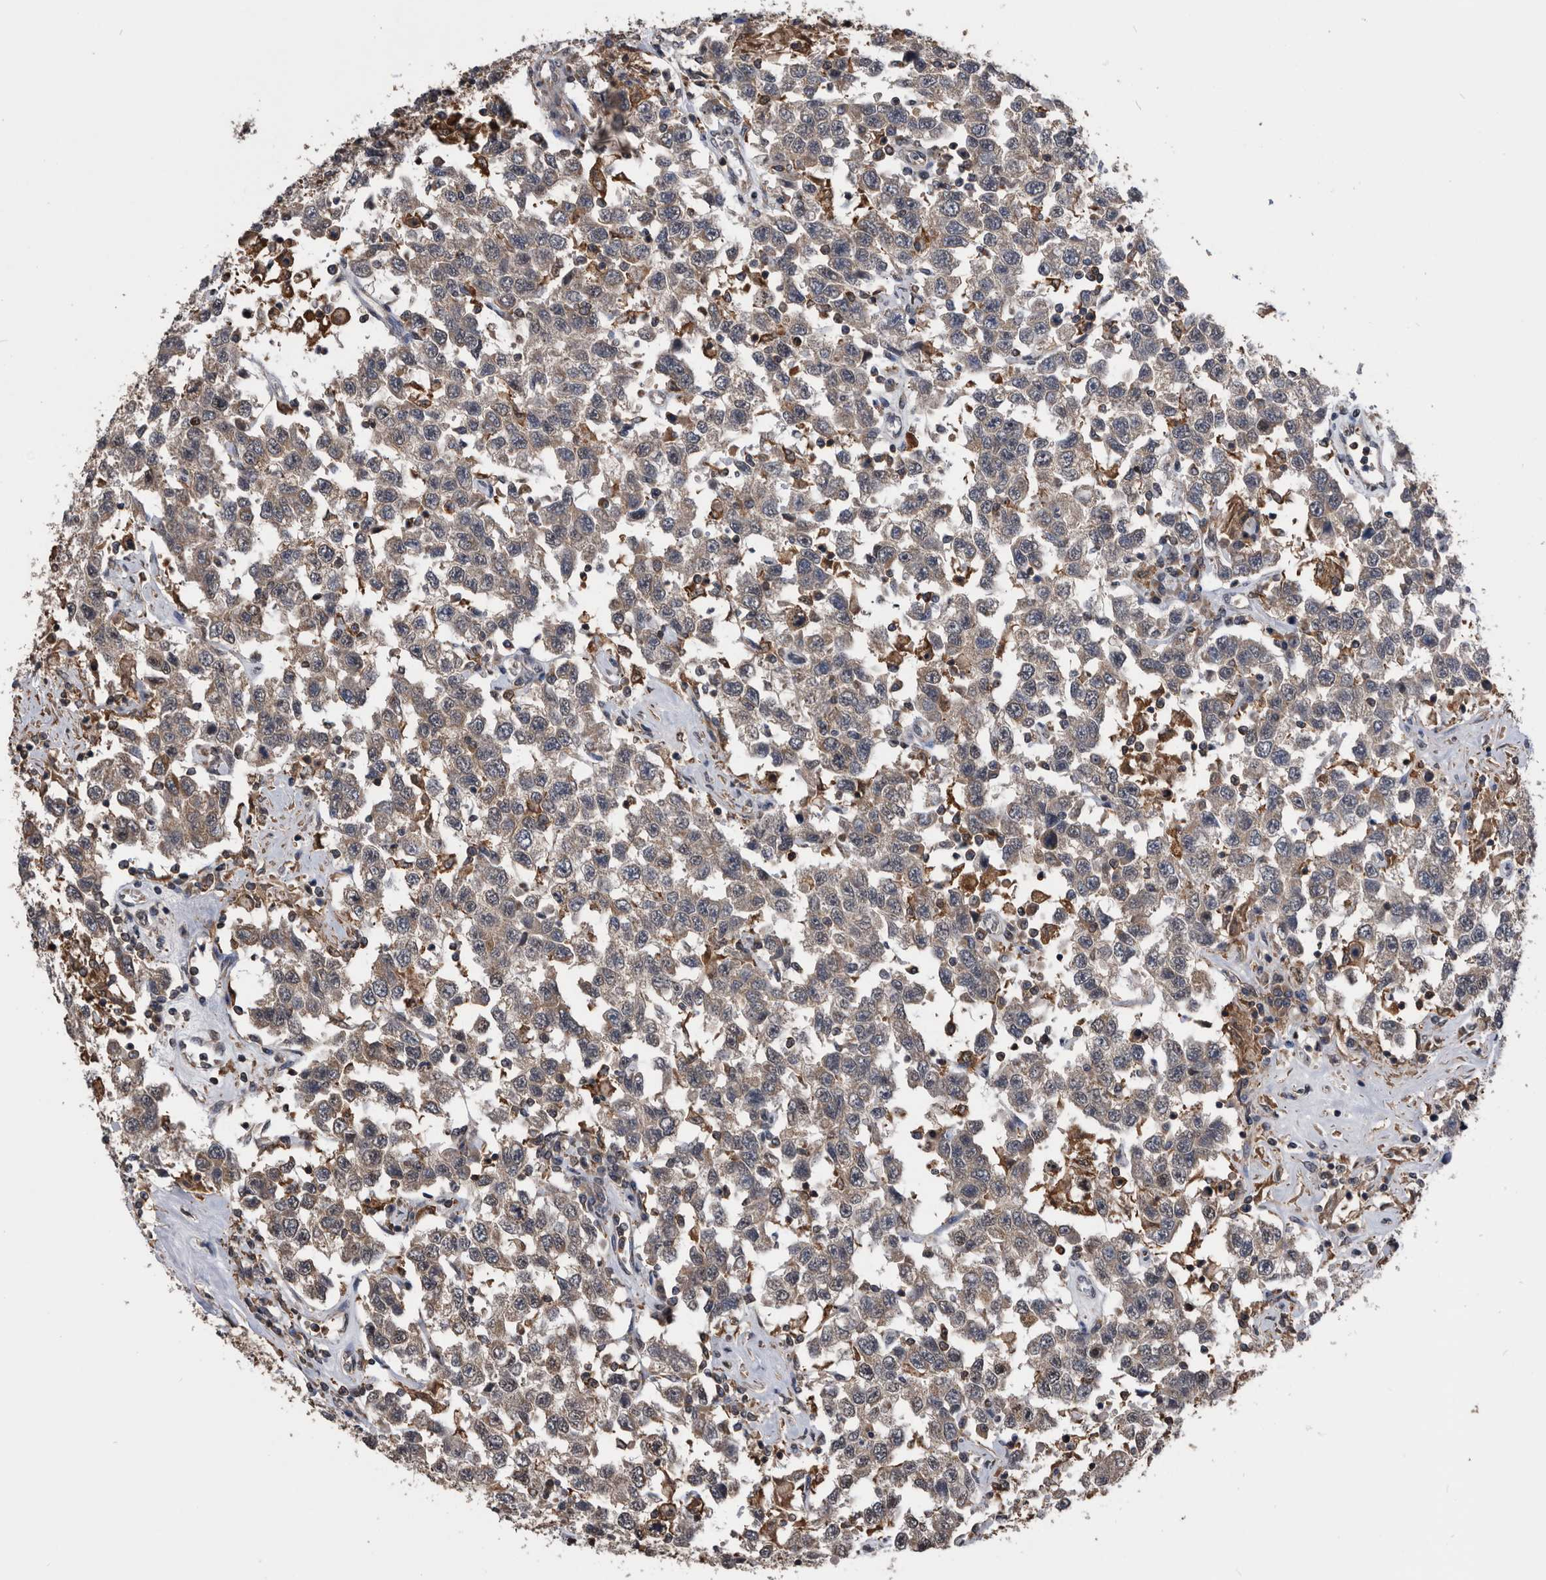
{"staining": {"intensity": "weak", "quantity": ">75%", "location": "cytoplasmic/membranous"}, "tissue": "testis cancer", "cell_type": "Tumor cells", "image_type": "cancer", "snomed": [{"axis": "morphology", "description": "Seminoma, NOS"}, {"axis": "topography", "description": "Testis"}], "caption": "Human testis seminoma stained with a protein marker shows weak staining in tumor cells.", "gene": "NRBP1", "patient": {"sex": "male", "age": 41}}